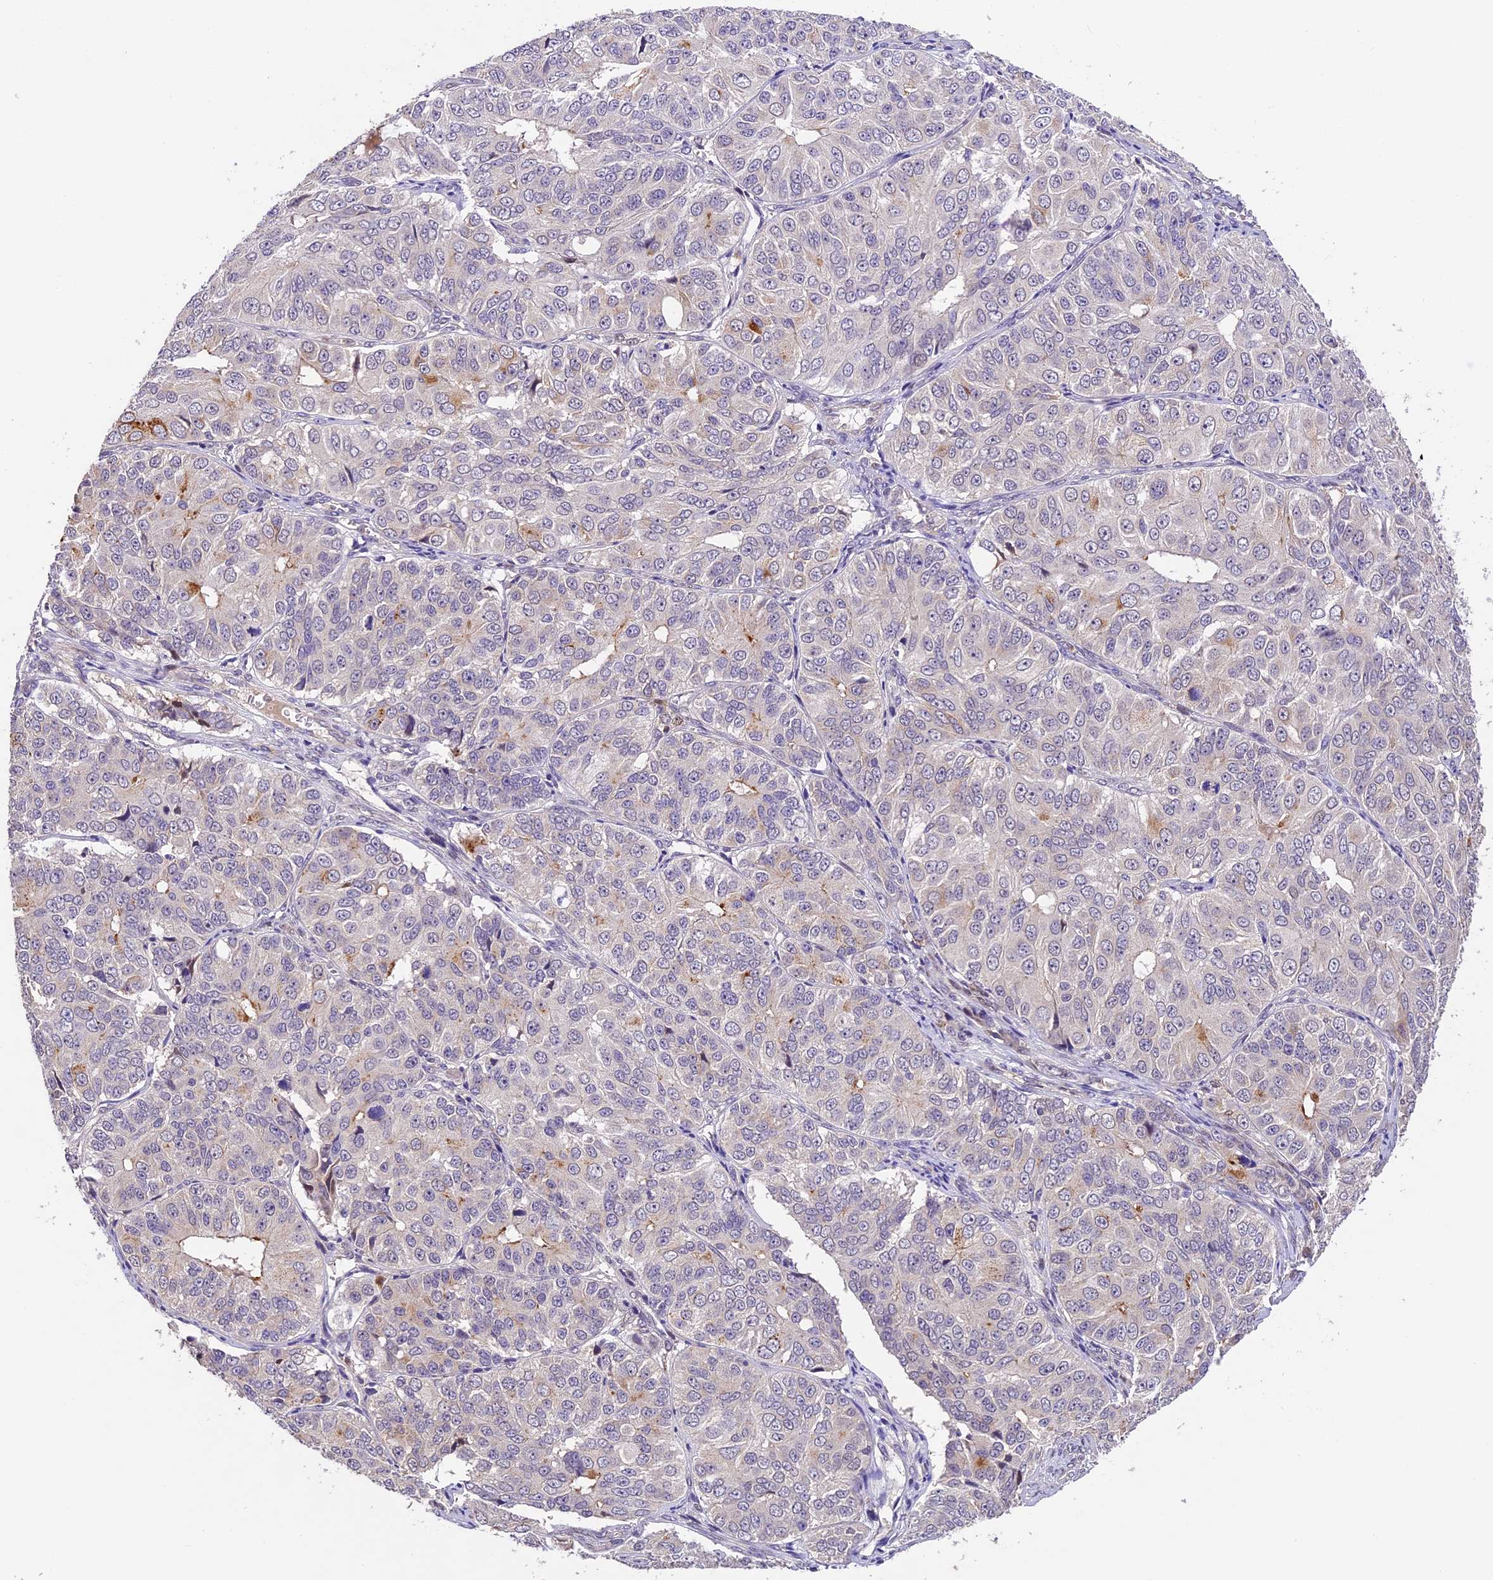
{"staining": {"intensity": "negative", "quantity": "none", "location": "none"}, "tissue": "ovarian cancer", "cell_type": "Tumor cells", "image_type": "cancer", "snomed": [{"axis": "morphology", "description": "Carcinoma, endometroid"}, {"axis": "topography", "description": "Ovary"}], "caption": "Photomicrograph shows no protein staining in tumor cells of ovarian cancer tissue. The staining is performed using DAB brown chromogen with nuclei counter-stained in using hematoxylin.", "gene": "DGKH", "patient": {"sex": "female", "age": 51}}